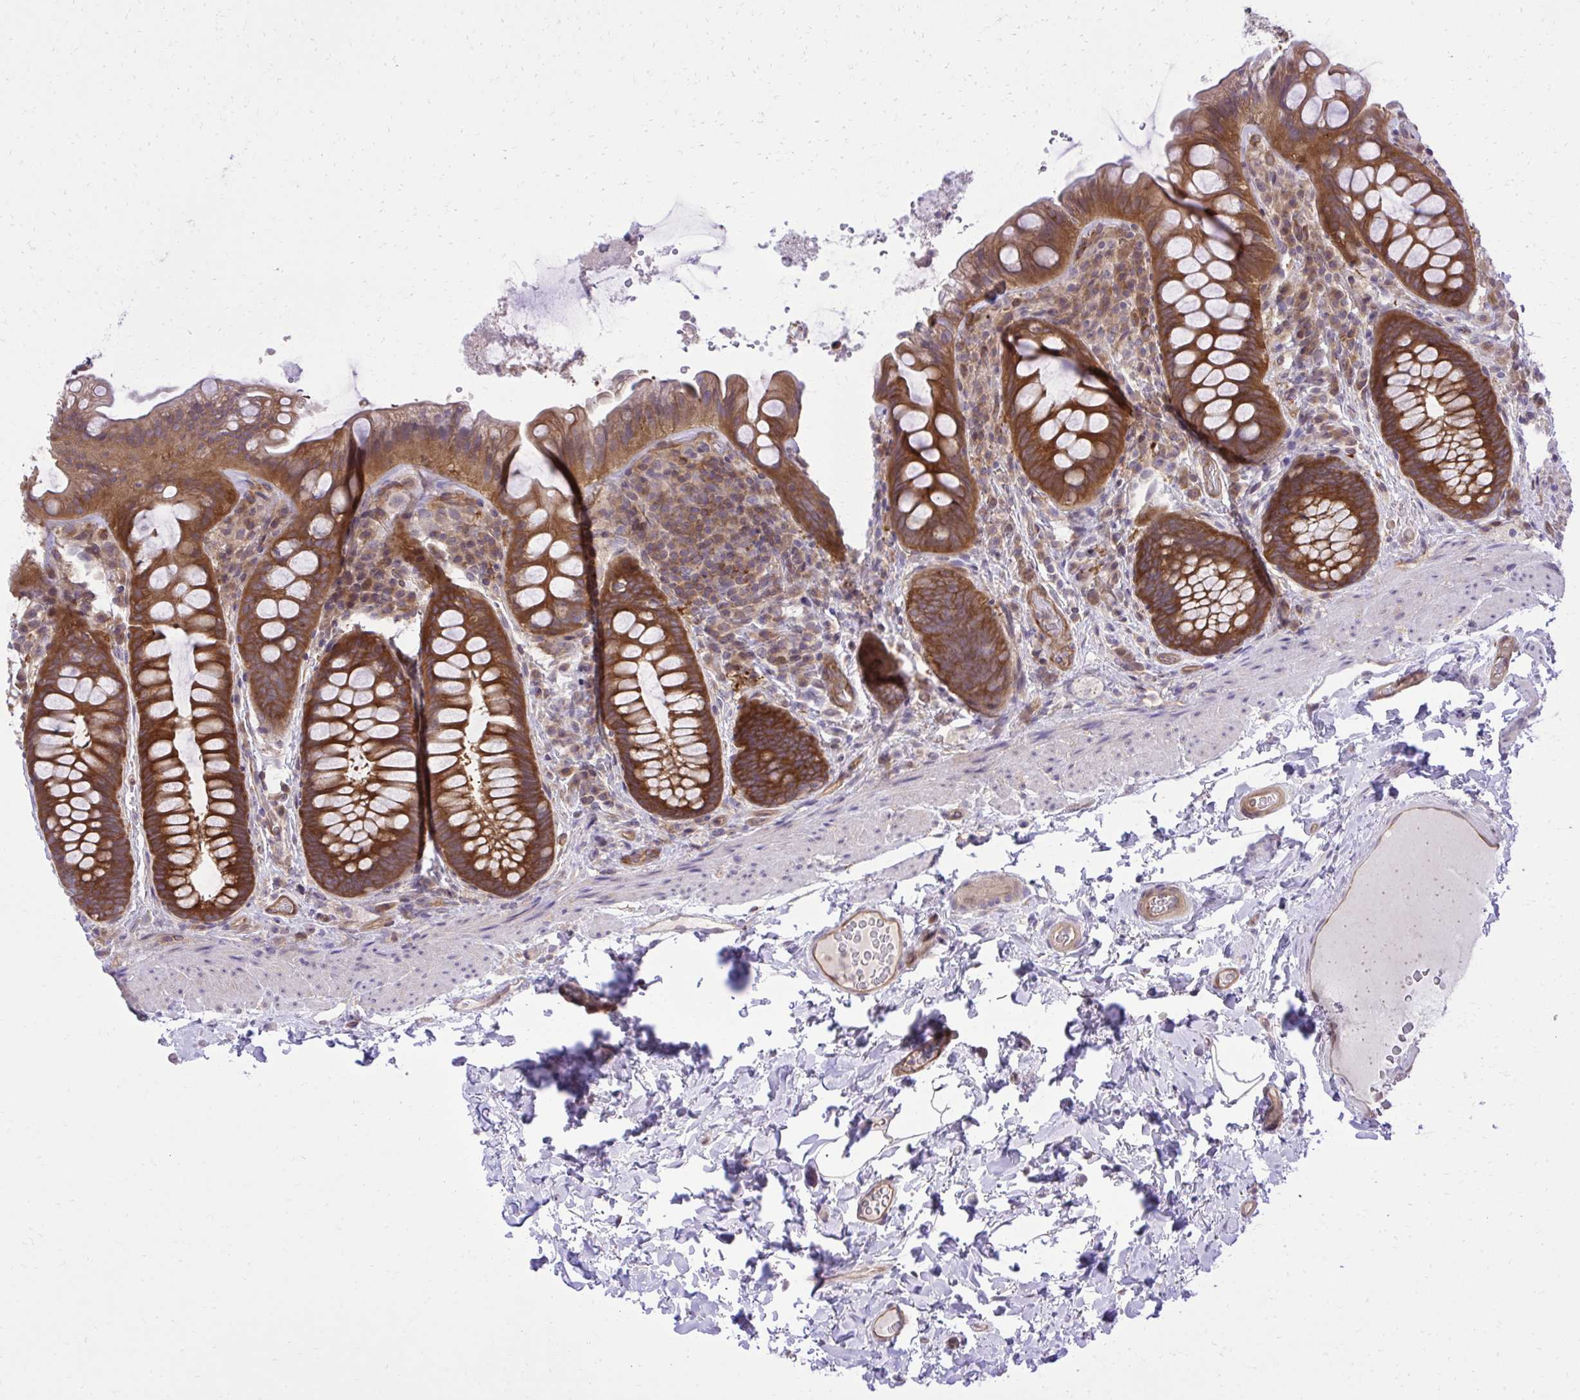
{"staining": {"intensity": "strong", "quantity": ">75%", "location": "cytoplasmic/membranous"}, "tissue": "rectum", "cell_type": "Glandular cells", "image_type": "normal", "snomed": [{"axis": "morphology", "description": "Normal tissue, NOS"}, {"axis": "topography", "description": "Rectum"}], "caption": "Immunohistochemistry of unremarkable human rectum exhibits high levels of strong cytoplasmic/membranous expression in about >75% of glandular cells. The protein of interest is stained brown, and the nuclei are stained in blue (DAB IHC with brightfield microscopy, high magnification).", "gene": "PPP5C", "patient": {"sex": "female", "age": 69}}